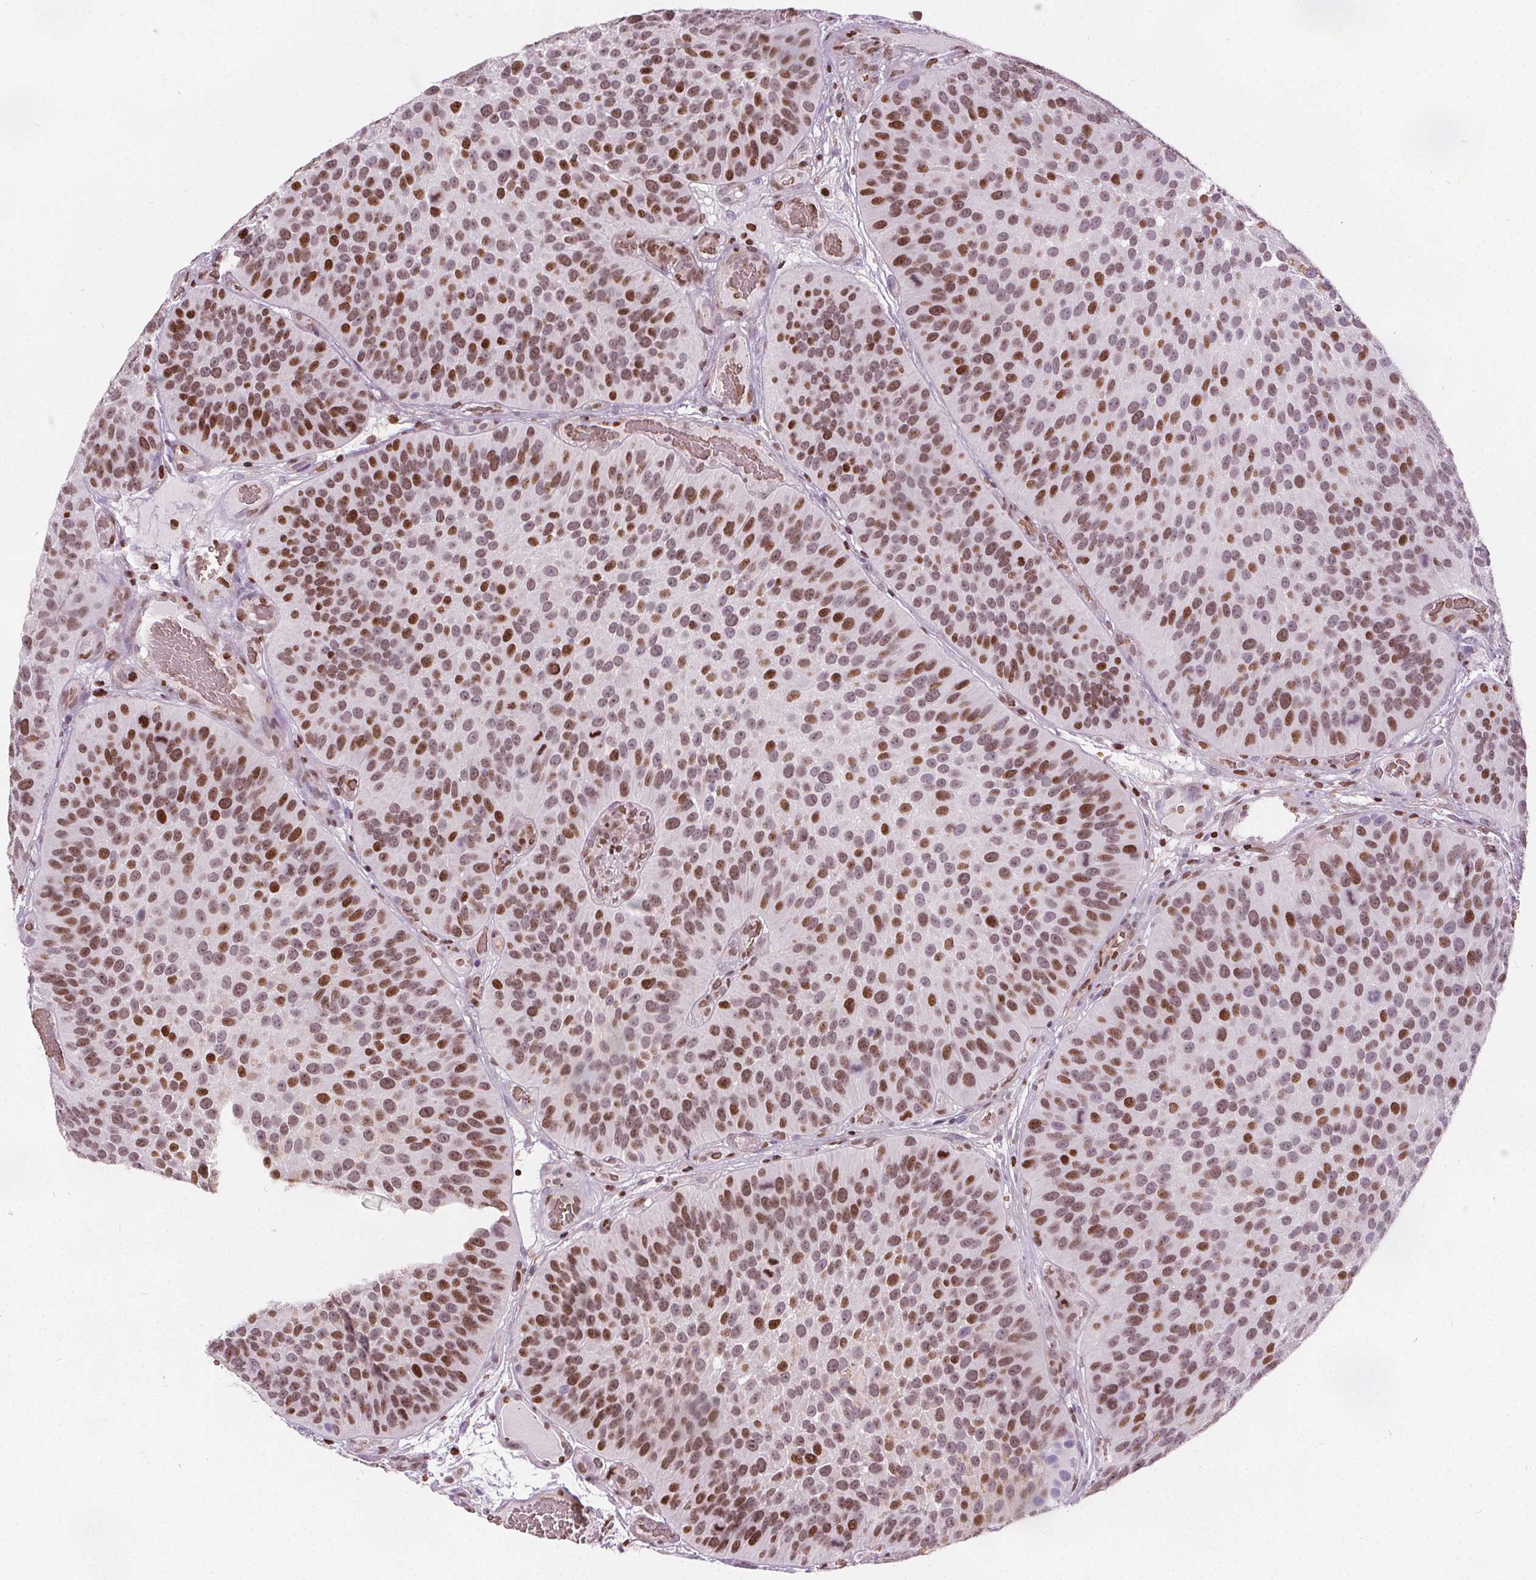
{"staining": {"intensity": "moderate", "quantity": ">75%", "location": "nuclear"}, "tissue": "urothelial cancer", "cell_type": "Tumor cells", "image_type": "cancer", "snomed": [{"axis": "morphology", "description": "Urothelial carcinoma, Low grade"}, {"axis": "topography", "description": "Urinary bladder"}], "caption": "DAB immunohistochemical staining of urothelial cancer reveals moderate nuclear protein positivity in about >75% of tumor cells. The protein is shown in brown color, while the nuclei are stained blue.", "gene": "ISLR2", "patient": {"sex": "male", "age": 76}}